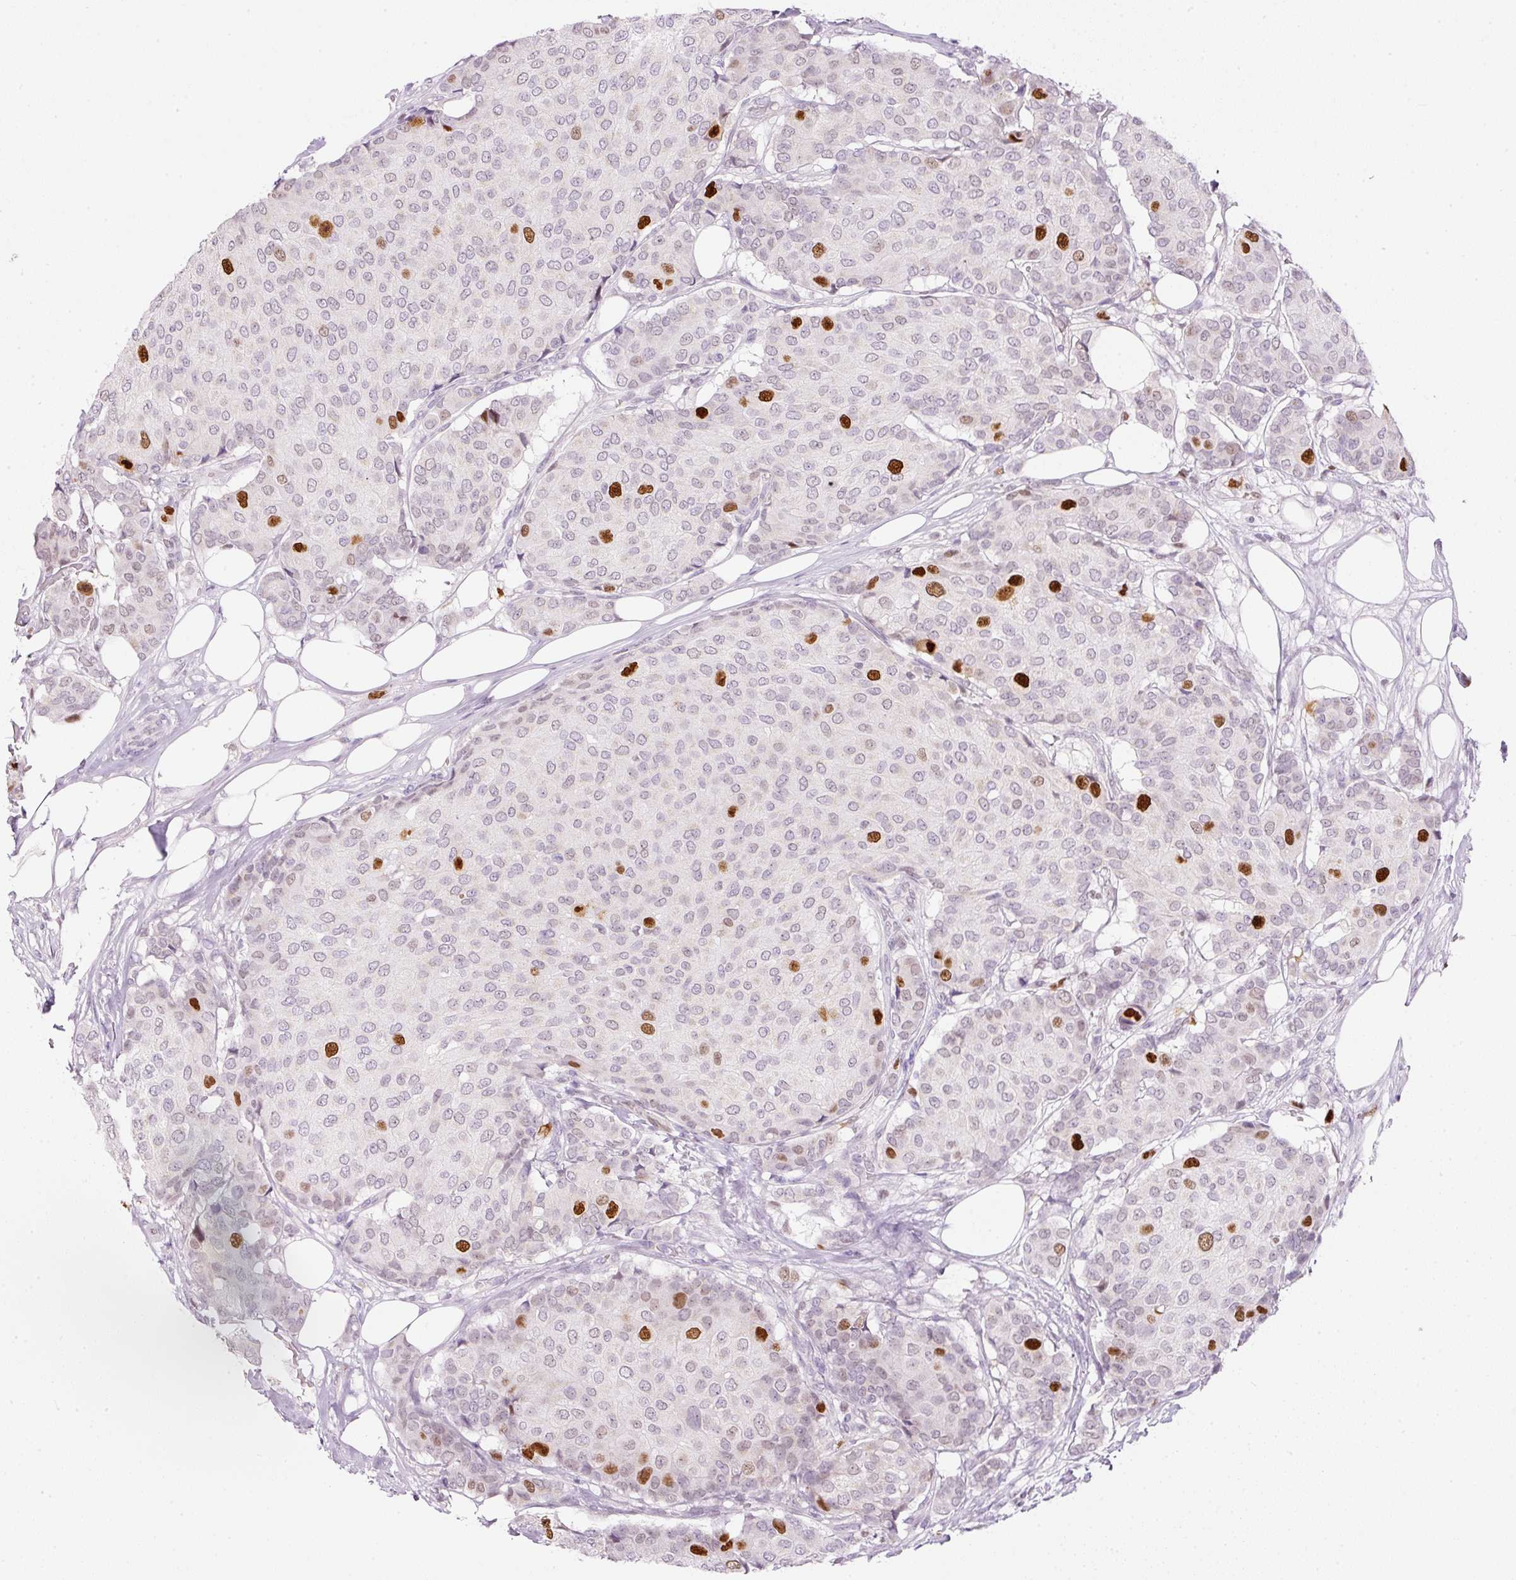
{"staining": {"intensity": "strong", "quantity": "<25%", "location": "nuclear"}, "tissue": "breast cancer", "cell_type": "Tumor cells", "image_type": "cancer", "snomed": [{"axis": "morphology", "description": "Duct carcinoma"}, {"axis": "topography", "description": "Breast"}], "caption": "High-magnification brightfield microscopy of breast invasive ductal carcinoma stained with DAB (3,3'-diaminobenzidine) (brown) and counterstained with hematoxylin (blue). tumor cells exhibit strong nuclear expression is identified in approximately<25% of cells. The staining is performed using DAB (3,3'-diaminobenzidine) brown chromogen to label protein expression. The nuclei are counter-stained blue using hematoxylin.", "gene": "KPNA2", "patient": {"sex": "female", "age": 75}}